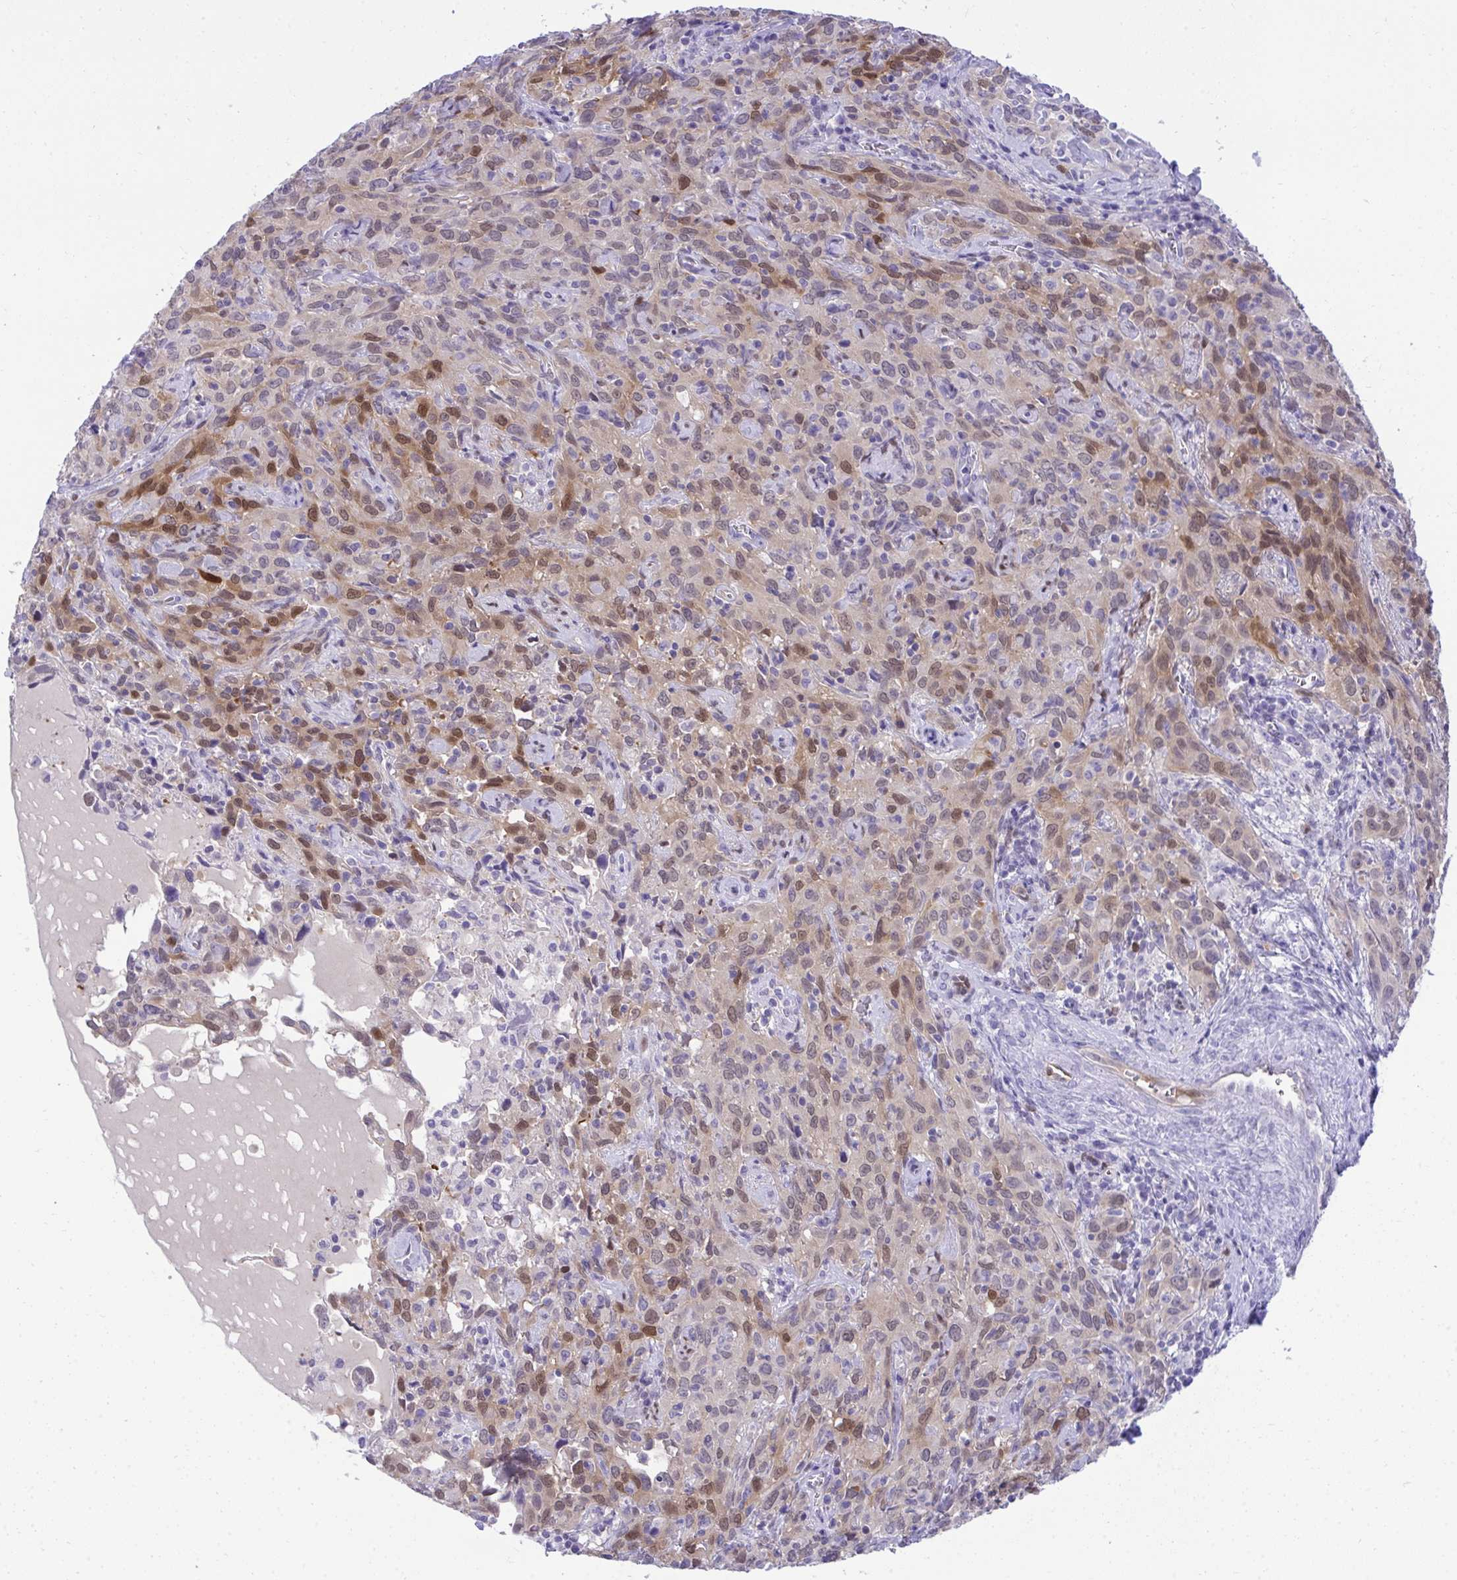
{"staining": {"intensity": "moderate", "quantity": "25%-75%", "location": "cytoplasmic/membranous,nuclear"}, "tissue": "cervical cancer", "cell_type": "Tumor cells", "image_type": "cancer", "snomed": [{"axis": "morphology", "description": "Normal tissue, NOS"}, {"axis": "morphology", "description": "Squamous cell carcinoma, NOS"}, {"axis": "topography", "description": "Cervix"}], "caption": "Immunohistochemistry photomicrograph of neoplastic tissue: human cervical cancer stained using IHC reveals medium levels of moderate protein expression localized specifically in the cytoplasmic/membranous and nuclear of tumor cells, appearing as a cytoplasmic/membranous and nuclear brown color.", "gene": "PGM2L1", "patient": {"sex": "female", "age": 51}}